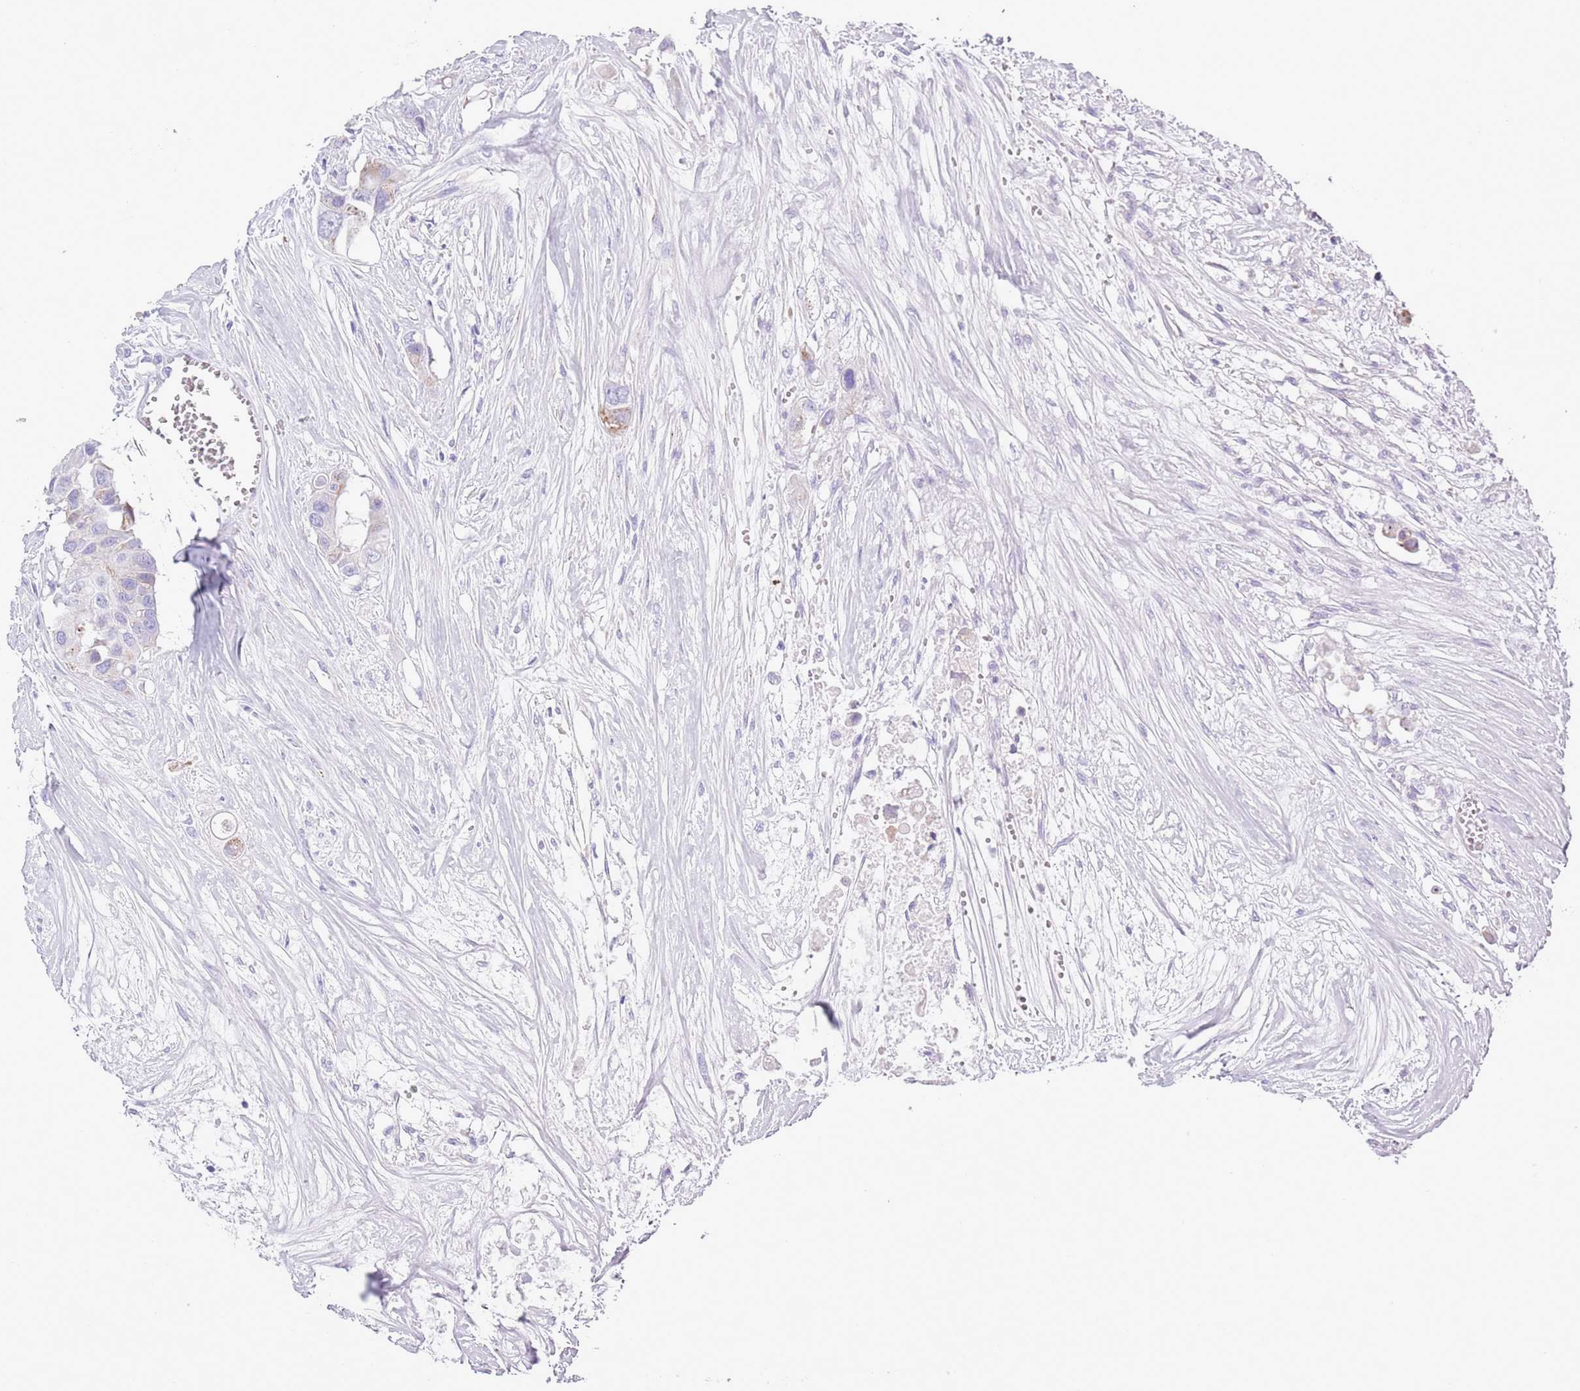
{"staining": {"intensity": "weak", "quantity": "<25%", "location": "cytoplasmic/membranous"}, "tissue": "colorectal cancer", "cell_type": "Tumor cells", "image_type": "cancer", "snomed": [{"axis": "morphology", "description": "Adenocarcinoma, NOS"}, {"axis": "topography", "description": "Colon"}], "caption": "A histopathology image of adenocarcinoma (colorectal) stained for a protein displays no brown staining in tumor cells. (Brightfield microscopy of DAB (3,3'-diaminobenzidine) IHC at high magnification).", "gene": "MOCOS", "patient": {"sex": "male", "age": 77}}